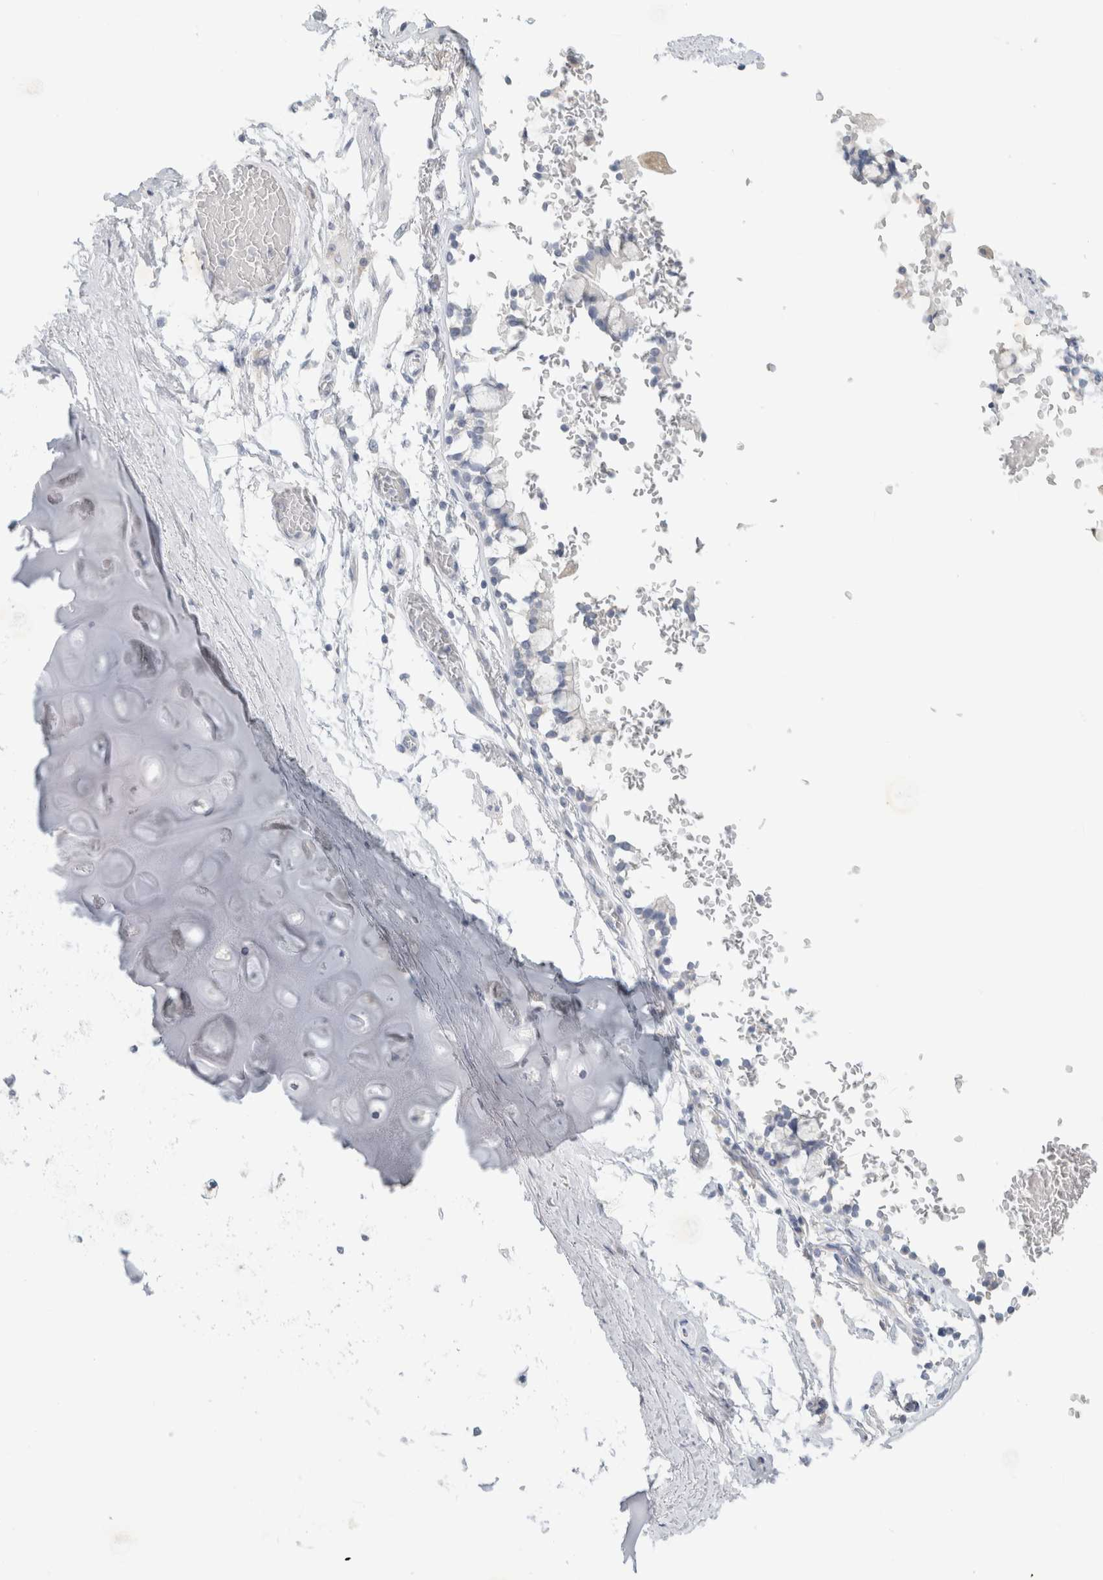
{"staining": {"intensity": "negative", "quantity": "none", "location": "none"}, "tissue": "adipose tissue", "cell_type": "Adipocytes", "image_type": "normal", "snomed": [{"axis": "morphology", "description": "Normal tissue, NOS"}, {"axis": "topography", "description": "Cartilage tissue"}, {"axis": "topography", "description": "Lung"}], "caption": "Immunohistochemistry (IHC) of normal adipose tissue shows no staining in adipocytes.", "gene": "NEFM", "patient": {"sex": "female", "age": 77}}